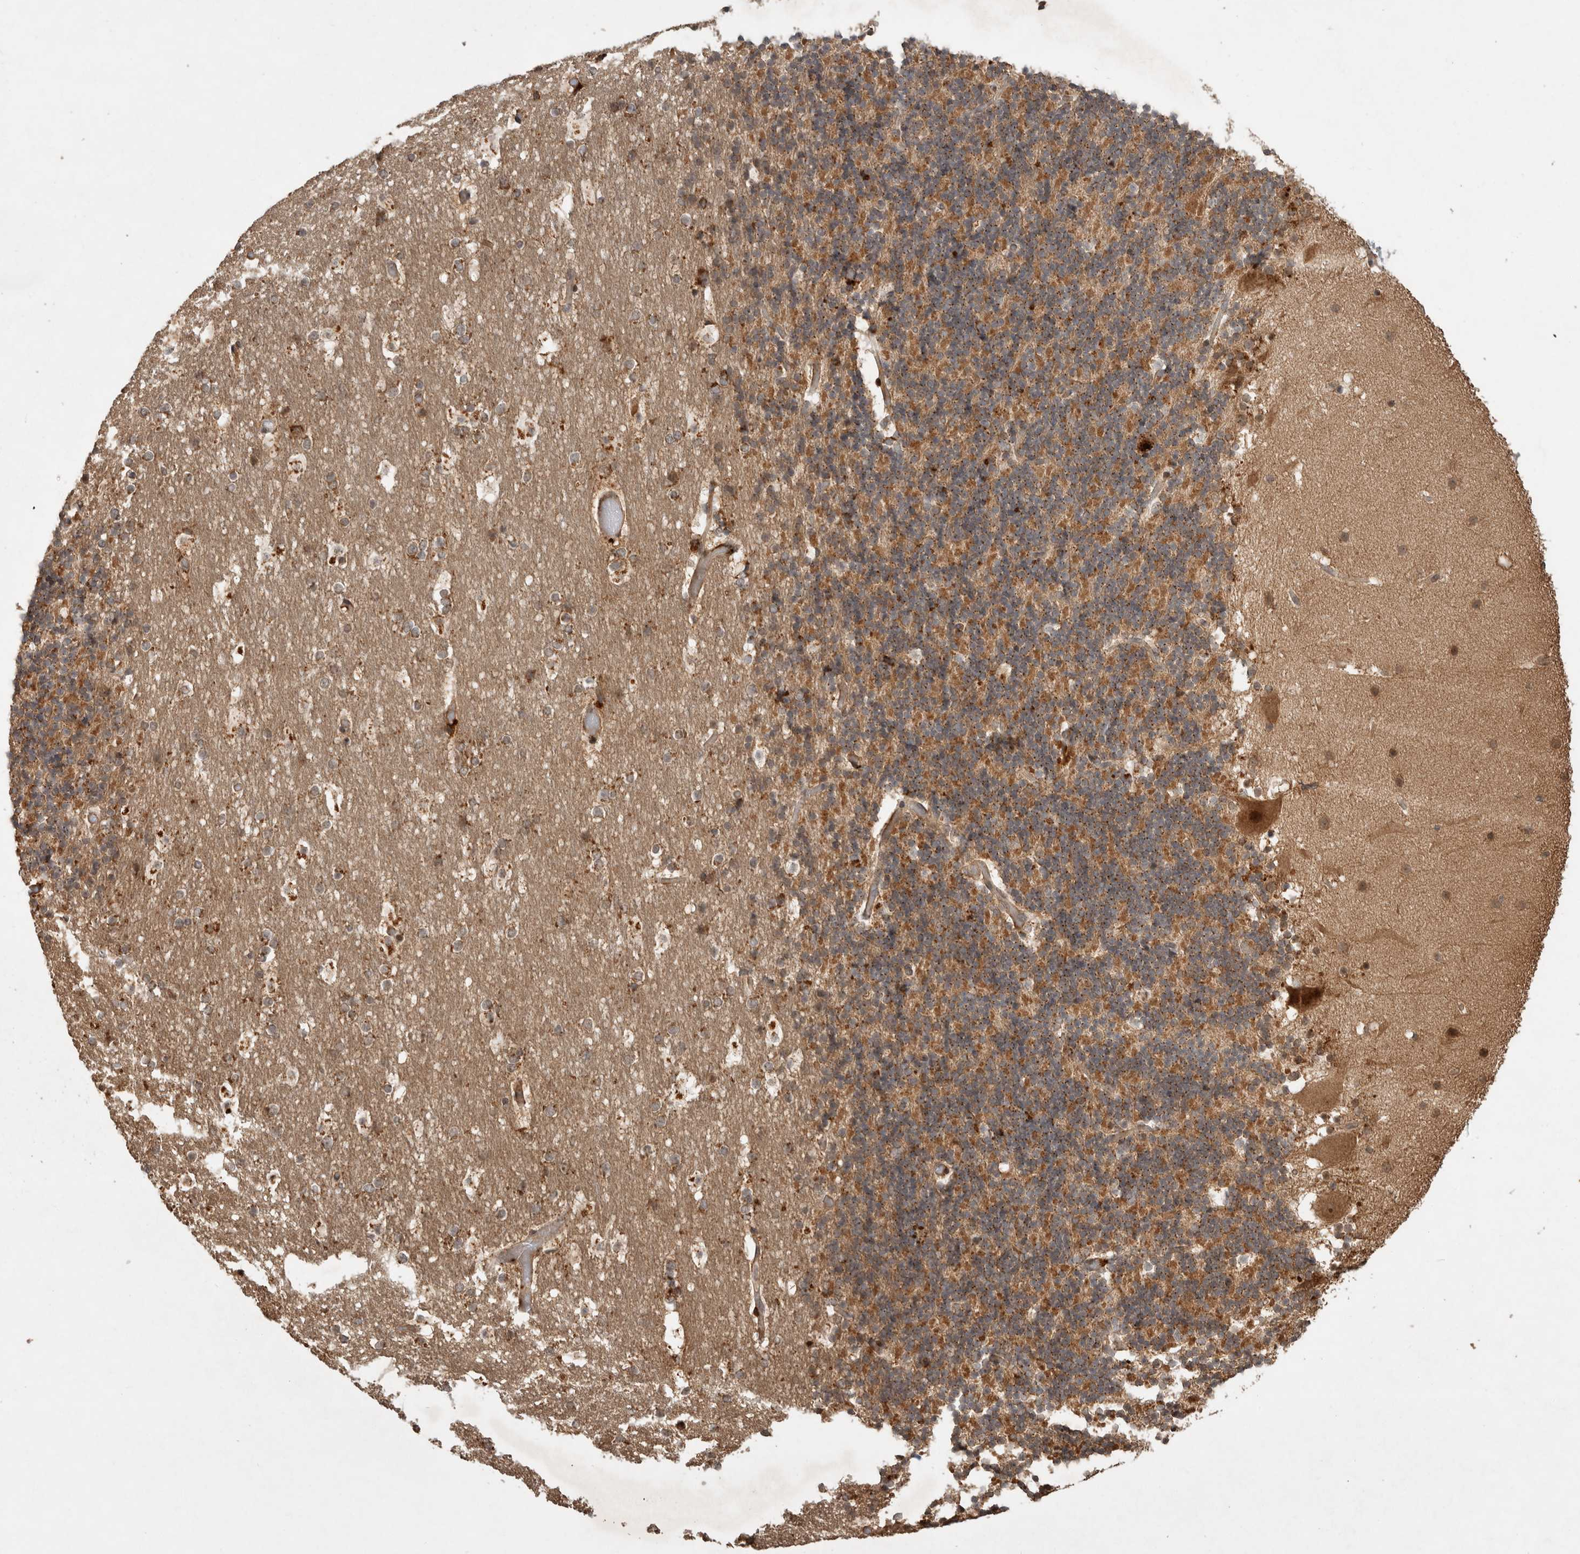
{"staining": {"intensity": "moderate", "quantity": ">75%", "location": "cytoplasmic/membranous"}, "tissue": "cerebellum", "cell_type": "Cells in granular layer", "image_type": "normal", "snomed": [{"axis": "morphology", "description": "Normal tissue, NOS"}, {"axis": "topography", "description": "Cerebellum"}], "caption": "Immunohistochemical staining of benign cerebellum demonstrates >75% levels of moderate cytoplasmic/membranous protein positivity in approximately >75% of cells in granular layer.", "gene": "PITPNC1", "patient": {"sex": "male", "age": 57}}